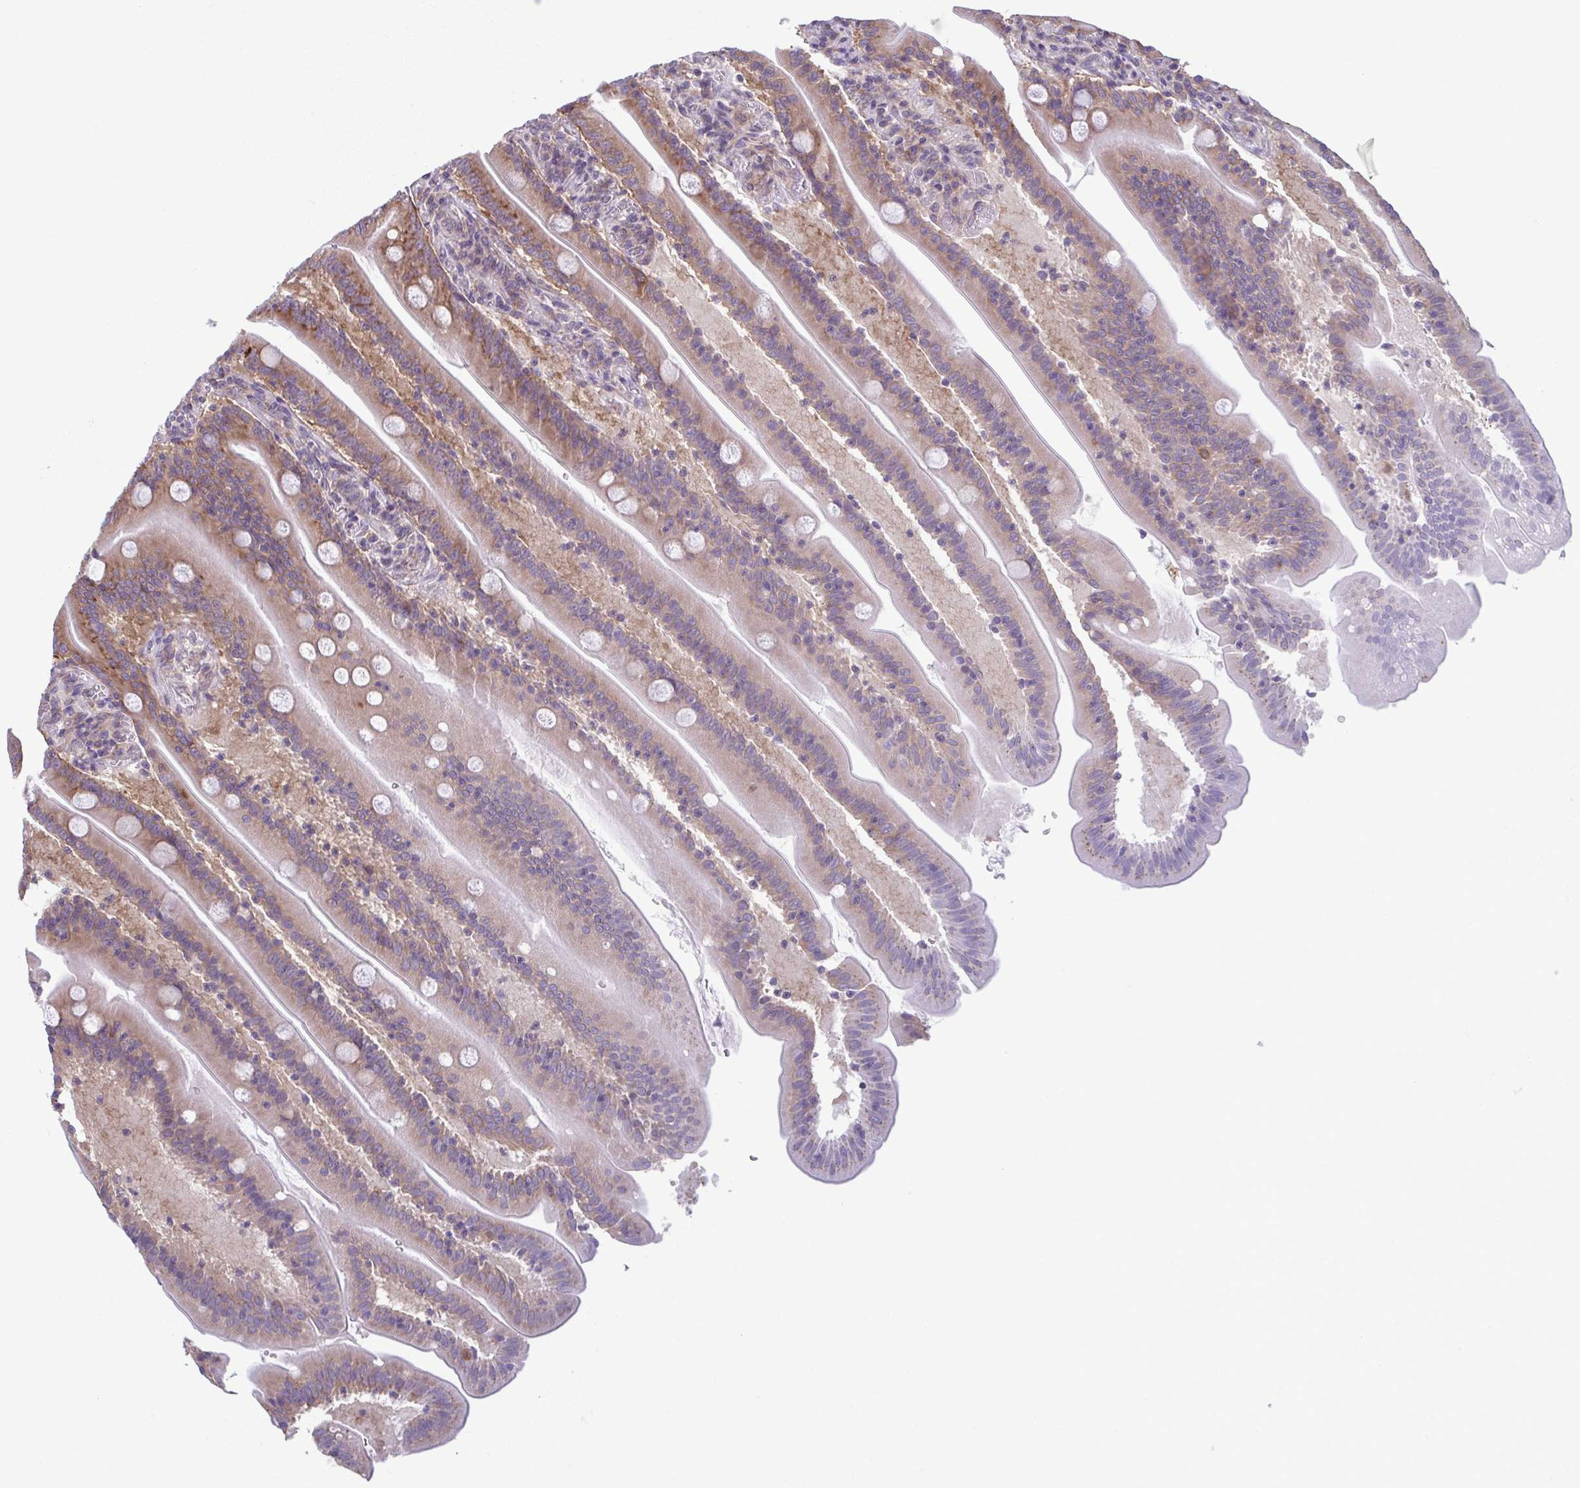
{"staining": {"intensity": "weak", "quantity": "25%-75%", "location": "cytoplasmic/membranous"}, "tissue": "small intestine", "cell_type": "Glandular cells", "image_type": "normal", "snomed": [{"axis": "morphology", "description": "Normal tissue, NOS"}, {"axis": "topography", "description": "Small intestine"}], "caption": "Immunohistochemistry (IHC) staining of normal small intestine, which shows low levels of weak cytoplasmic/membranous expression in approximately 25%-75% of glandular cells indicating weak cytoplasmic/membranous protein staining. The staining was performed using DAB (brown) for protein detection and nuclei were counterstained in hematoxylin (blue).", "gene": "TMEM108", "patient": {"sex": "male", "age": 37}}